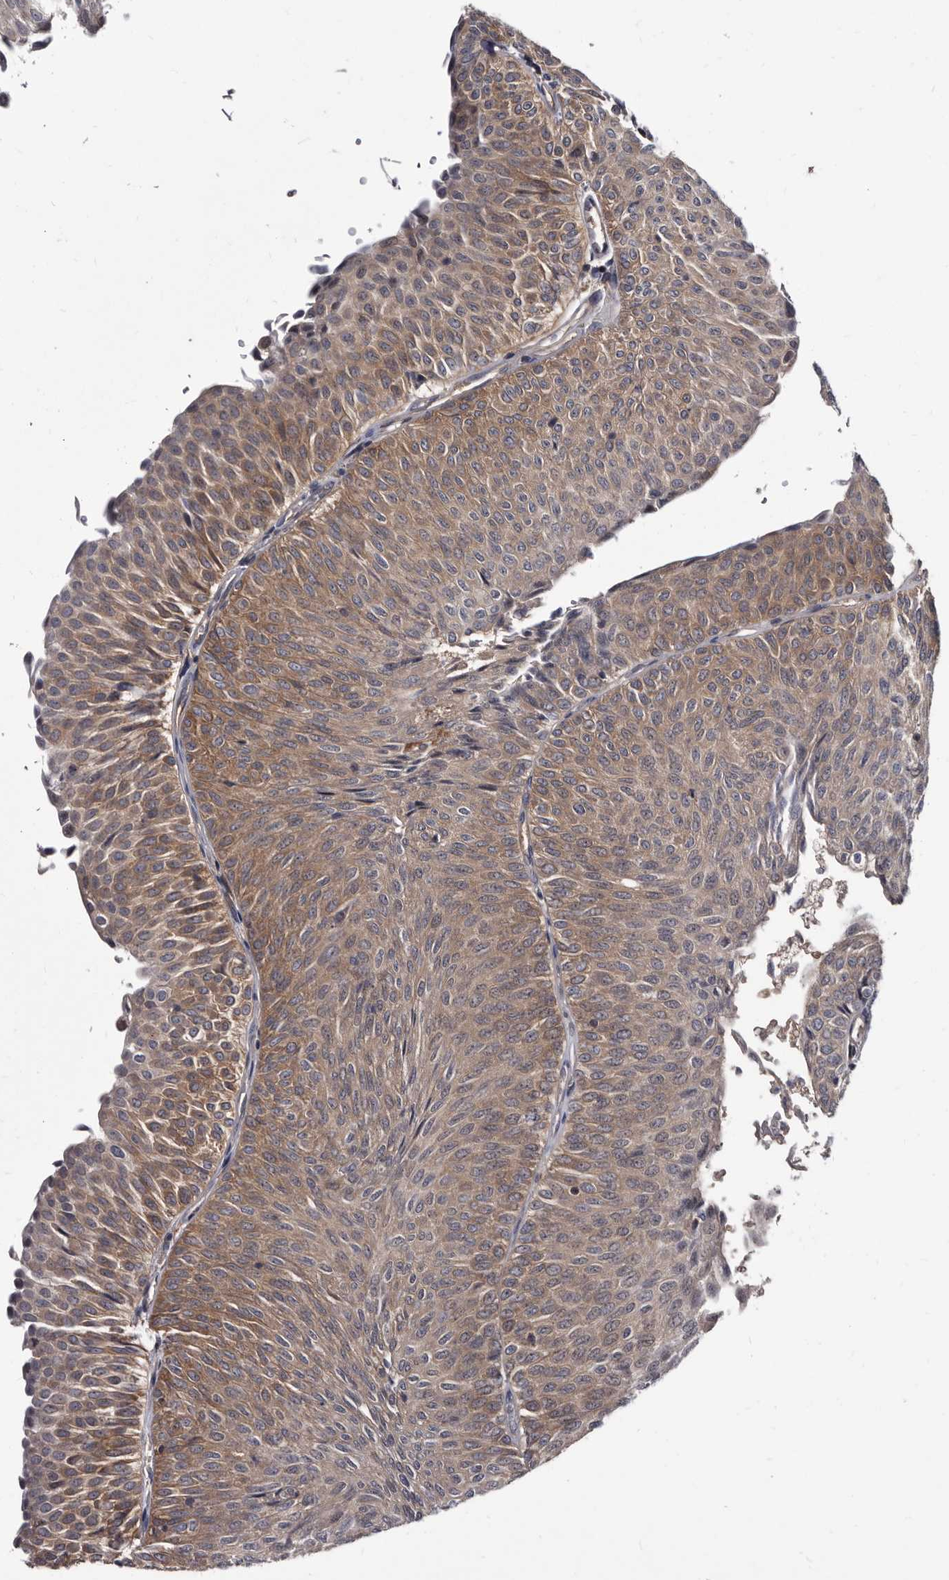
{"staining": {"intensity": "moderate", "quantity": ">75%", "location": "cytoplasmic/membranous"}, "tissue": "urothelial cancer", "cell_type": "Tumor cells", "image_type": "cancer", "snomed": [{"axis": "morphology", "description": "Urothelial carcinoma, Low grade"}, {"axis": "topography", "description": "Urinary bladder"}], "caption": "Urothelial cancer stained for a protein shows moderate cytoplasmic/membranous positivity in tumor cells.", "gene": "ABCF2", "patient": {"sex": "male", "age": 78}}